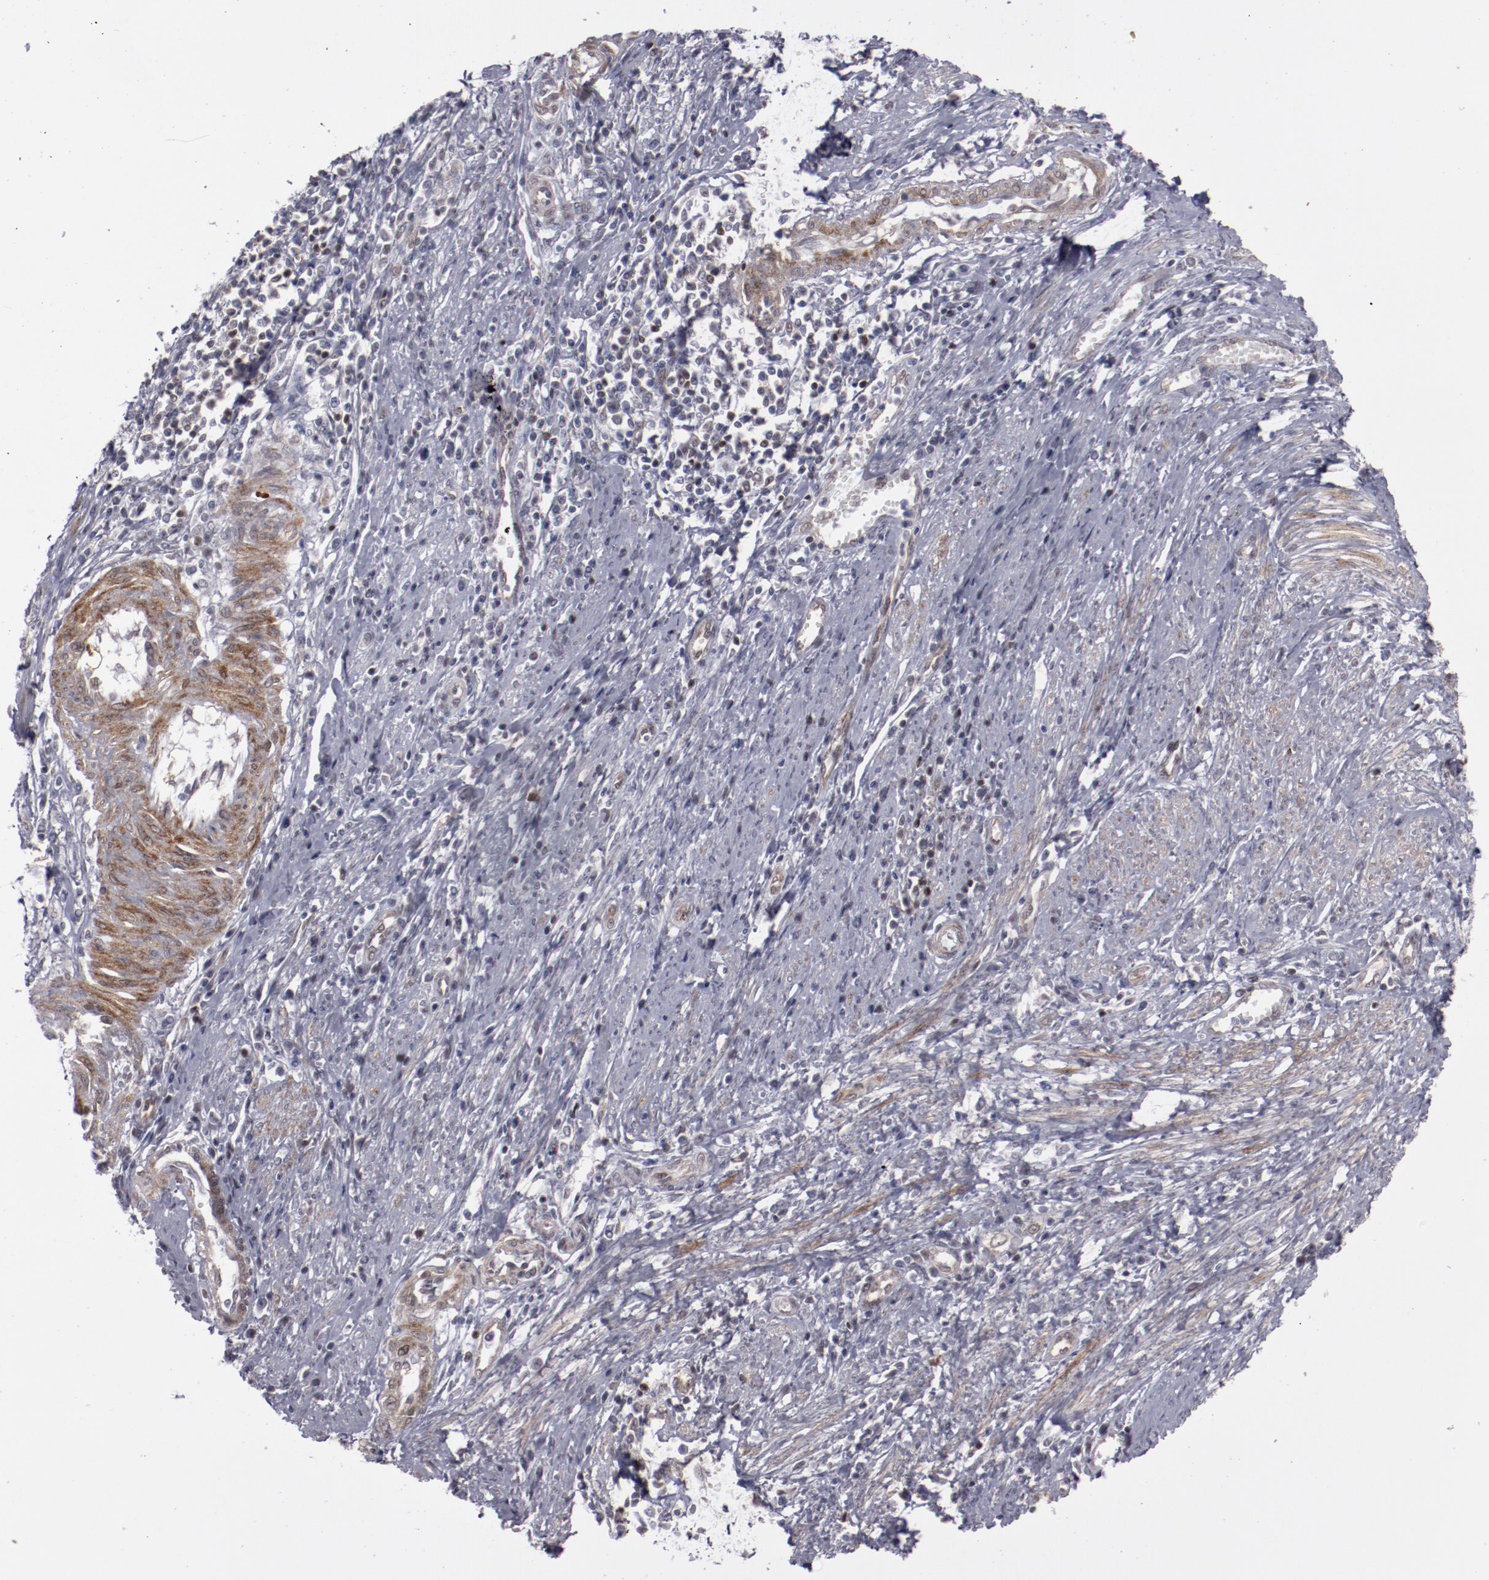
{"staining": {"intensity": "negative", "quantity": "none", "location": "none"}, "tissue": "cervical cancer", "cell_type": "Tumor cells", "image_type": "cancer", "snomed": [{"axis": "morphology", "description": "Adenocarcinoma, NOS"}, {"axis": "topography", "description": "Cervix"}], "caption": "Immunohistochemistry (IHC) micrograph of neoplastic tissue: human cervical cancer (adenocarcinoma) stained with DAB (3,3'-diaminobenzidine) displays no significant protein staining in tumor cells.", "gene": "LEF1", "patient": {"sex": "female", "age": 36}}